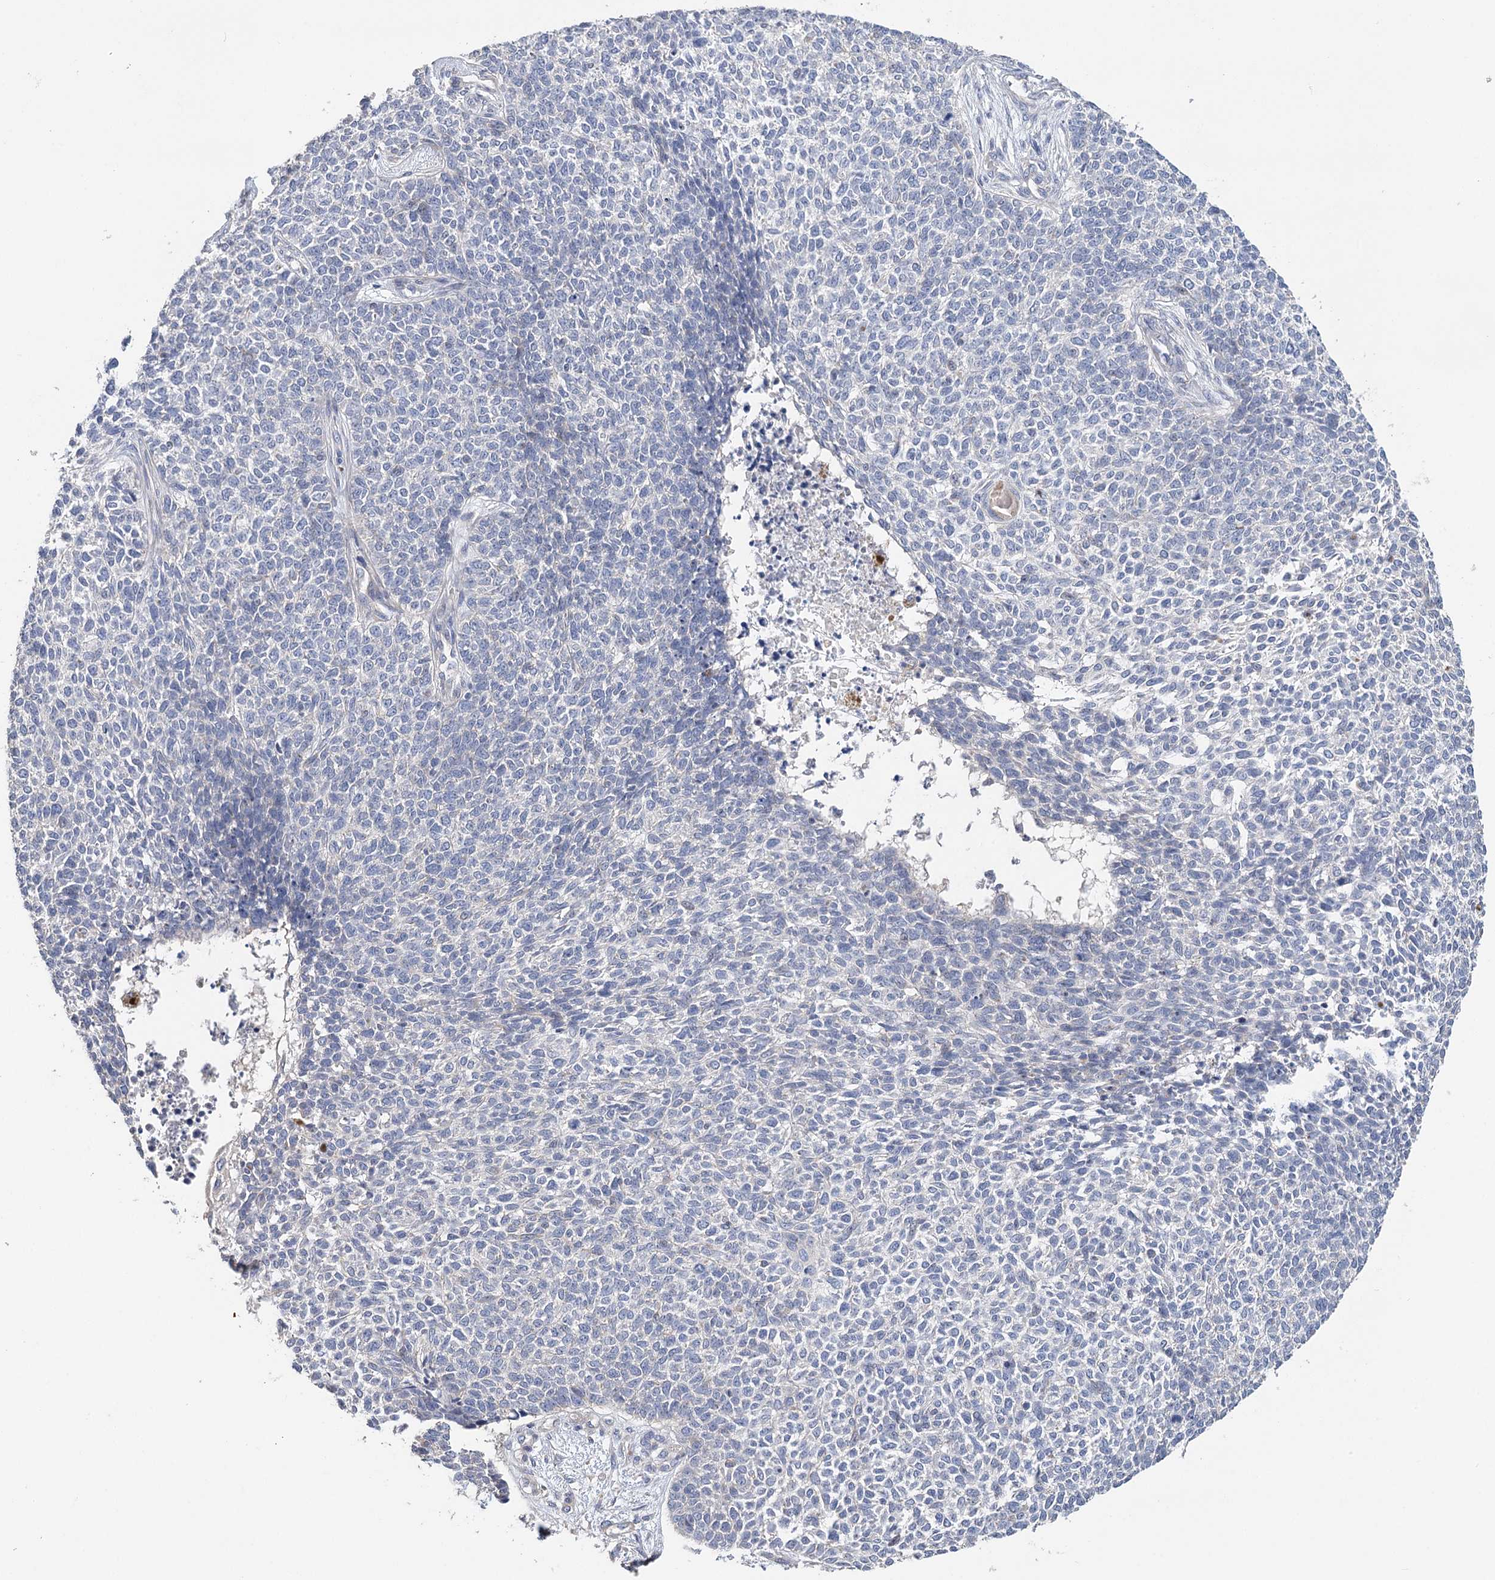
{"staining": {"intensity": "negative", "quantity": "none", "location": "none"}, "tissue": "skin cancer", "cell_type": "Tumor cells", "image_type": "cancer", "snomed": [{"axis": "morphology", "description": "Basal cell carcinoma"}, {"axis": "topography", "description": "Skin"}], "caption": "A micrograph of skin cancer stained for a protein demonstrates no brown staining in tumor cells.", "gene": "EPB41L5", "patient": {"sex": "female", "age": 84}}